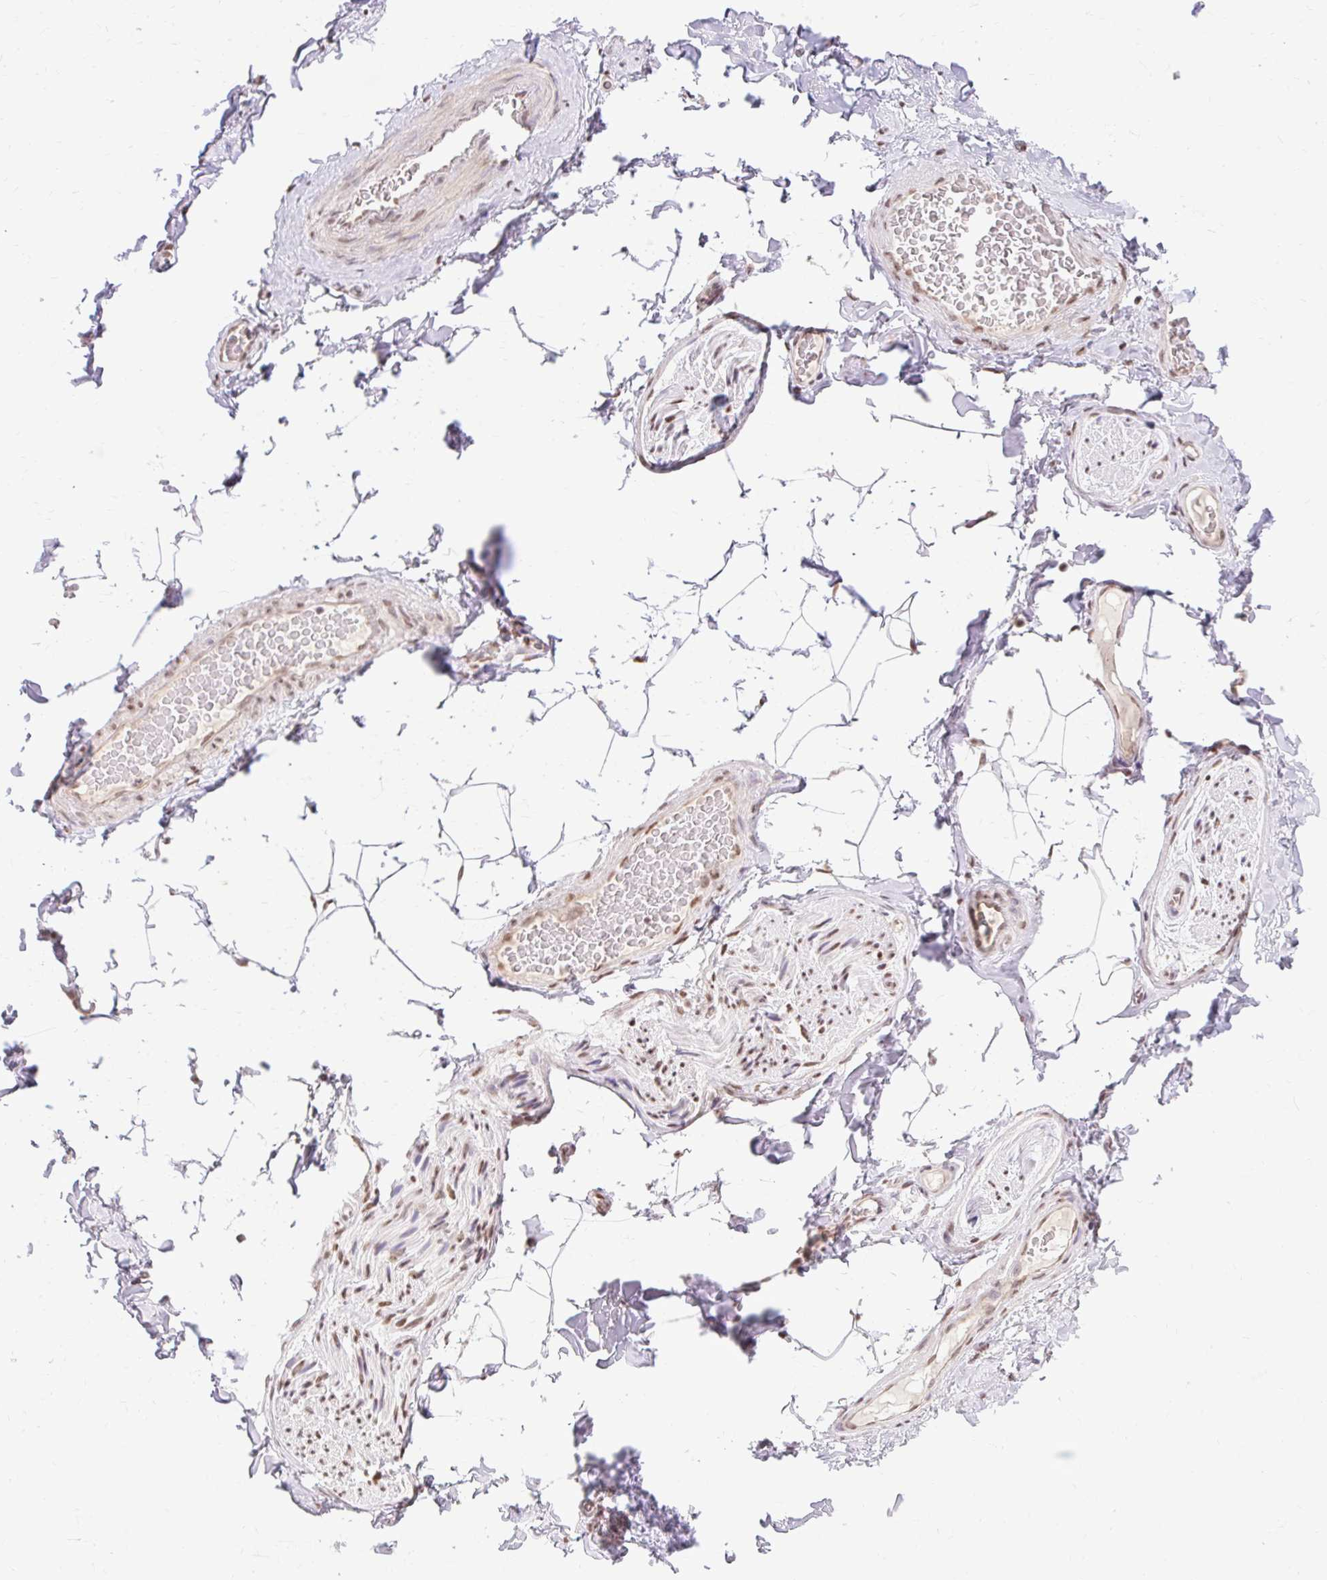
{"staining": {"intensity": "negative", "quantity": "none", "location": "none"}, "tissue": "adipose tissue", "cell_type": "Adipocytes", "image_type": "normal", "snomed": [{"axis": "morphology", "description": "Normal tissue, NOS"}, {"axis": "topography", "description": "Vascular tissue"}, {"axis": "topography", "description": "Peripheral nerve tissue"}], "caption": "This photomicrograph is of unremarkable adipose tissue stained with immunohistochemistry (IHC) to label a protein in brown with the nuclei are counter-stained blue. There is no staining in adipocytes. Nuclei are stained in blue.", "gene": "ENSG00000261832", "patient": {"sex": "male", "age": 41}}